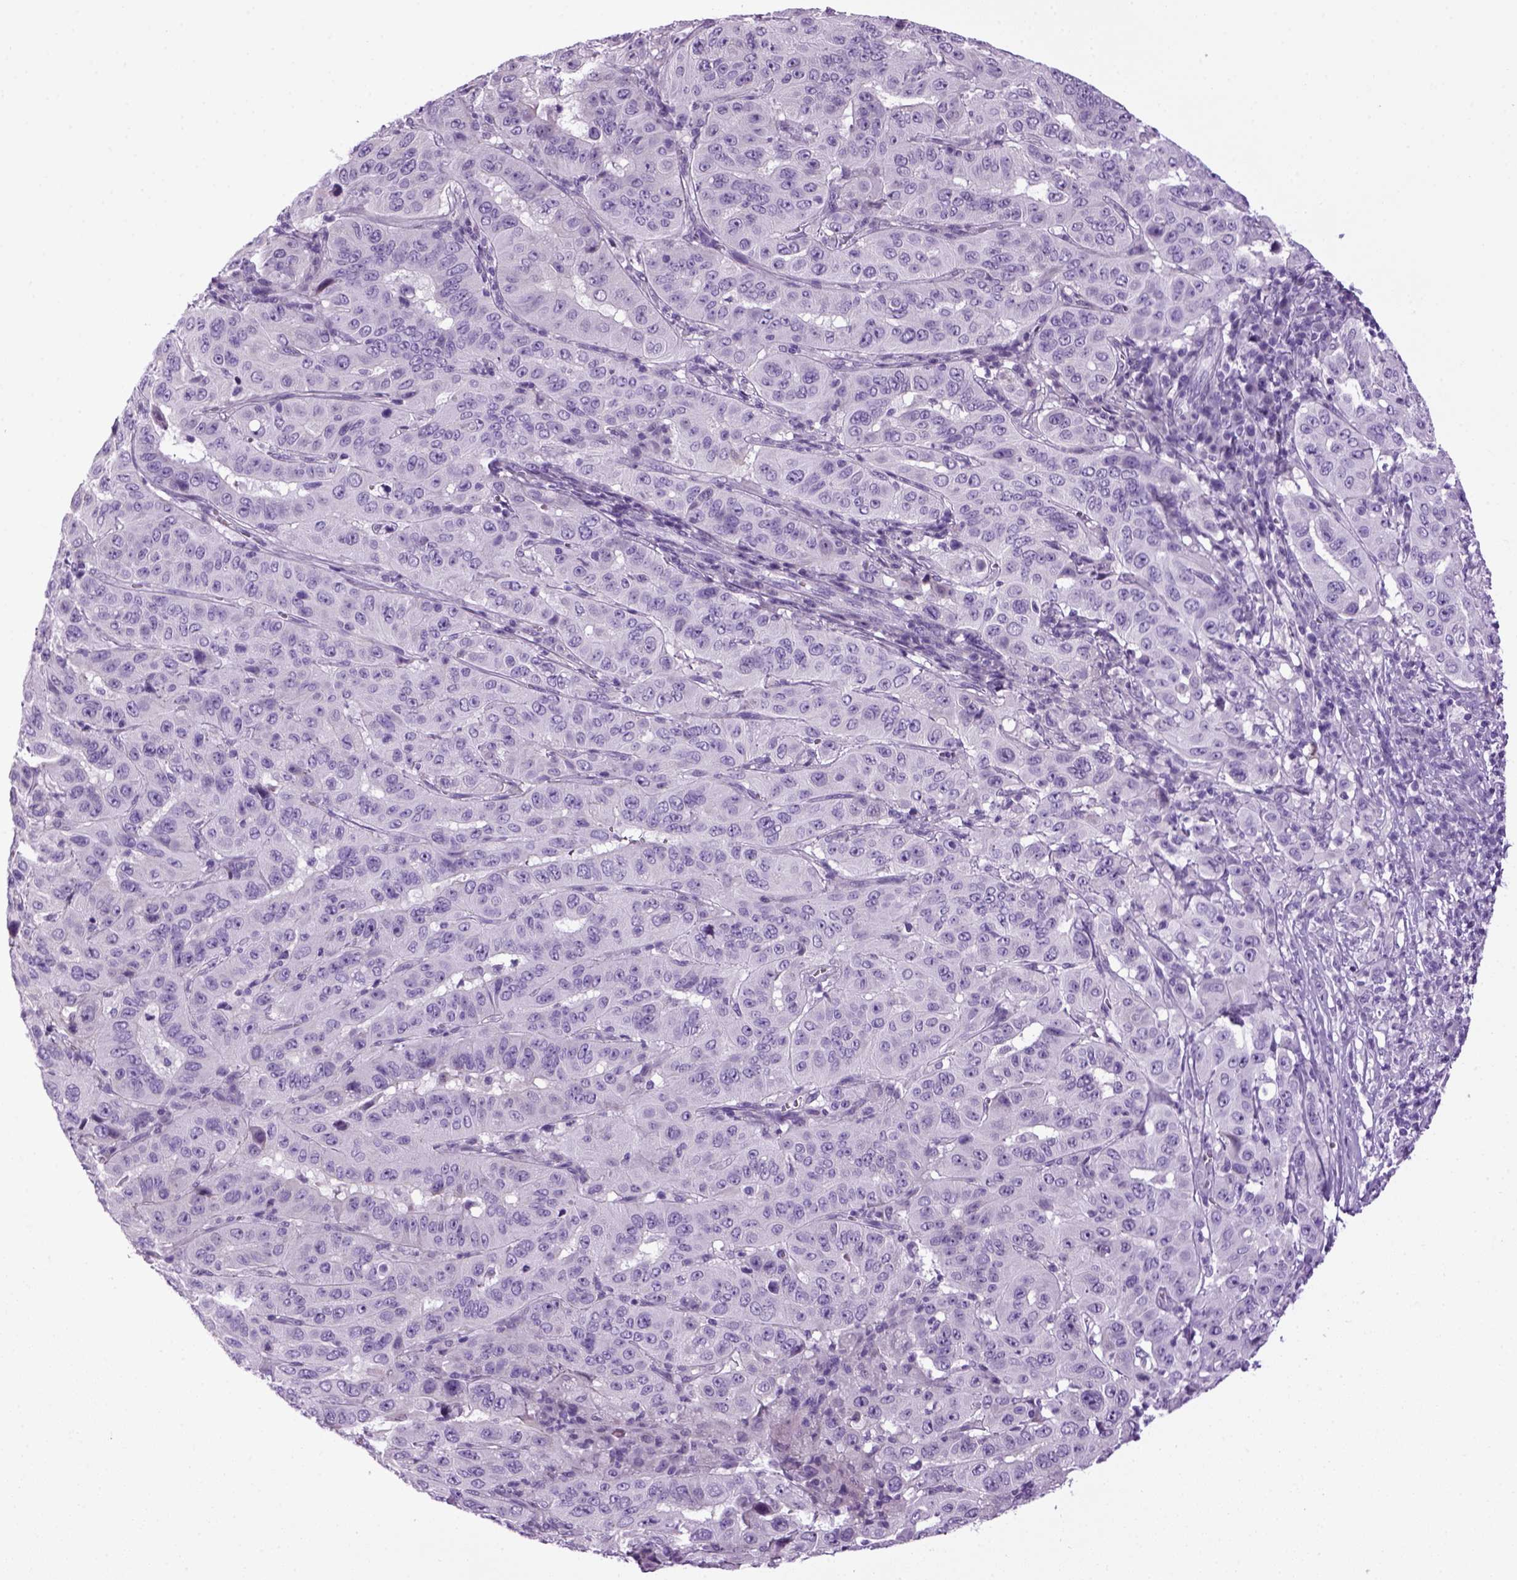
{"staining": {"intensity": "negative", "quantity": "none", "location": "none"}, "tissue": "pancreatic cancer", "cell_type": "Tumor cells", "image_type": "cancer", "snomed": [{"axis": "morphology", "description": "Adenocarcinoma, NOS"}, {"axis": "topography", "description": "Pancreas"}], "caption": "Adenocarcinoma (pancreatic) was stained to show a protein in brown. There is no significant positivity in tumor cells.", "gene": "HMCN2", "patient": {"sex": "male", "age": 63}}